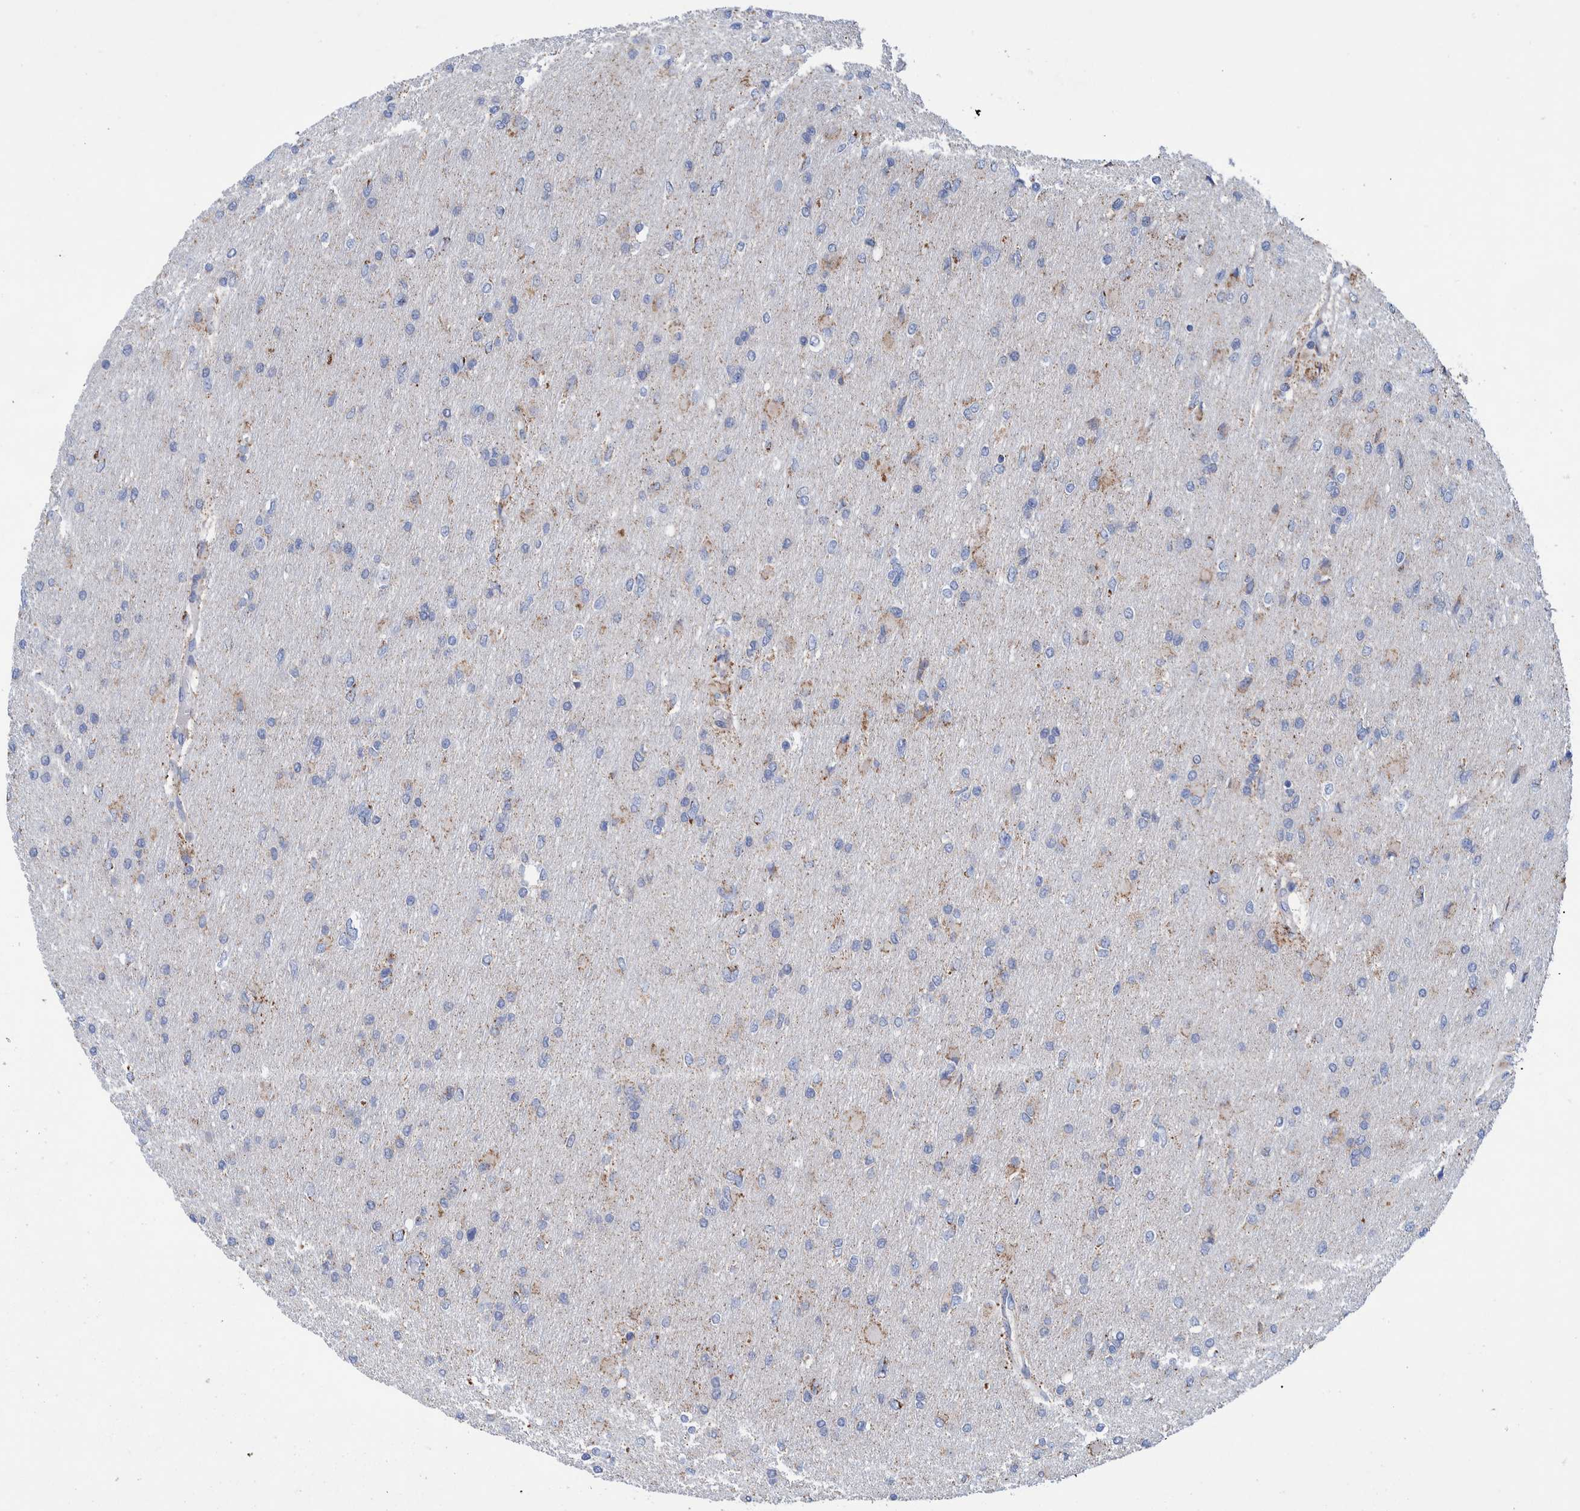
{"staining": {"intensity": "weak", "quantity": "<25%", "location": "cytoplasmic/membranous"}, "tissue": "glioma", "cell_type": "Tumor cells", "image_type": "cancer", "snomed": [{"axis": "morphology", "description": "Glioma, malignant, High grade"}, {"axis": "topography", "description": "Cerebral cortex"}], "caption": "IHC of malignant high-grade glioma reveals no positivity in tumor cells.", "gene": "DECR1", "patient": {"sex": "female", "age": 36}}